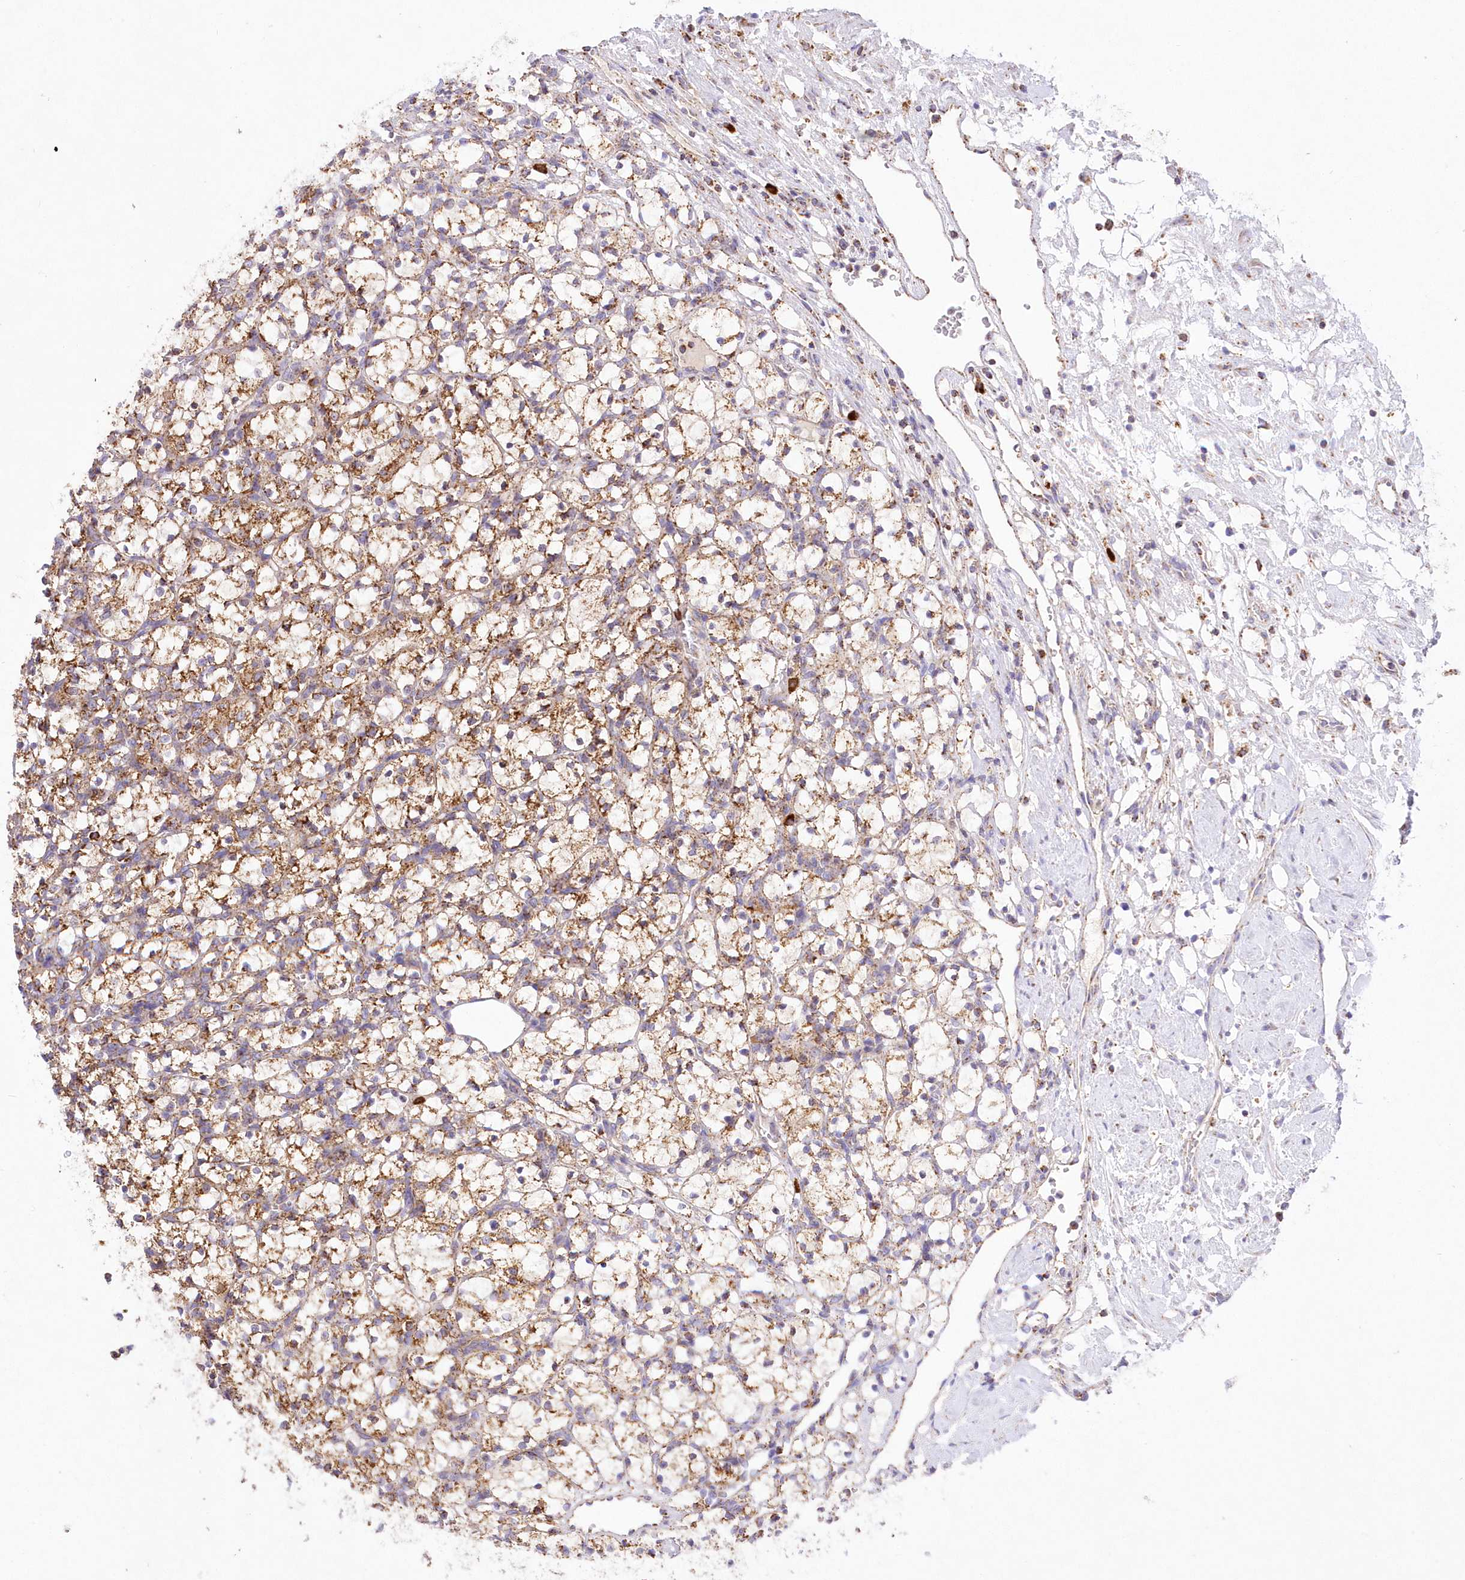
{"staining": {"intensity": "moderate", "quantity": ">75%", "location": "cytoplasmic/membranous"}, "tissue": "renal cancer", "cell_type": "Tumor cells", "image_type": "cancer", "snomed": [{"axis": "morphology", "description": "Adenocarcinoma, NOS"}, {"axis": "topography", "description": "Kidney"}], "caption": "Immunohistochemical staining of human renal cancer (adenocarcinoma) exhibits moderate cytoplasmic/membranous protein positivity in approximately >75% of tumor cells.", "gene": "ASNSD1", "patient": {"sex": "female", "age": 69}}